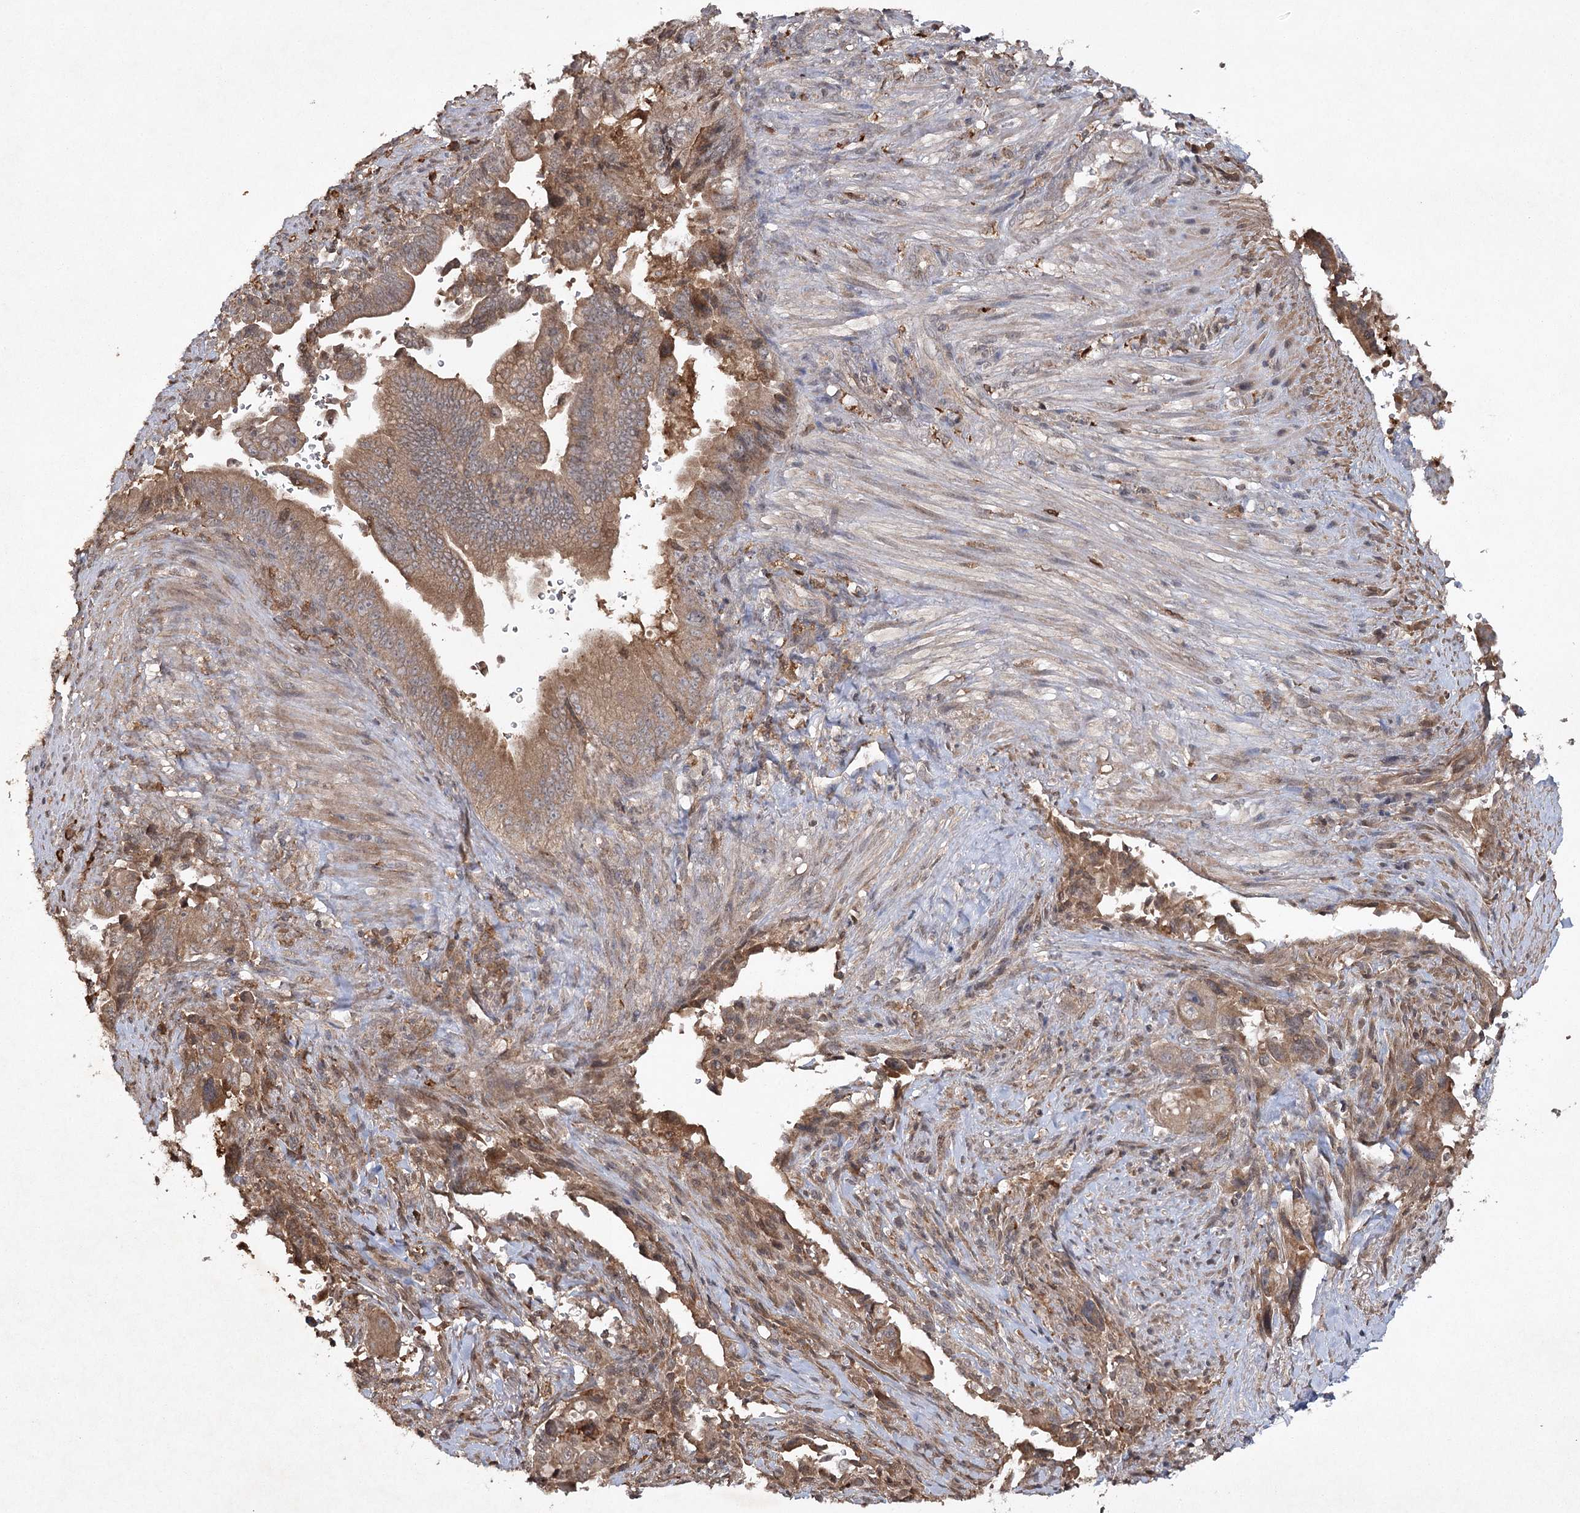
{"staining": {"intensity": "moderate", "quantity": "25%-75%", "location": "cytoplasmic/membranous"}, "tissue": "pancreatic cancer", "cell_type": "Tumor cells", "image_type": "cancer", "snomed": [{"axis": "morphology", "description": "Adenocarcinoma, NOS"}, {"axis": "topography", "description": "Pancreas"}], "caption": "Moderate cytoplasmic/membranous expression for a protein is appreciated in about 25%-75% of tumor cells of pancreatic cancer using immunohistochemistry.", "gene": "CYP2B6", "patient": {"sex": "male", "age": 70}}